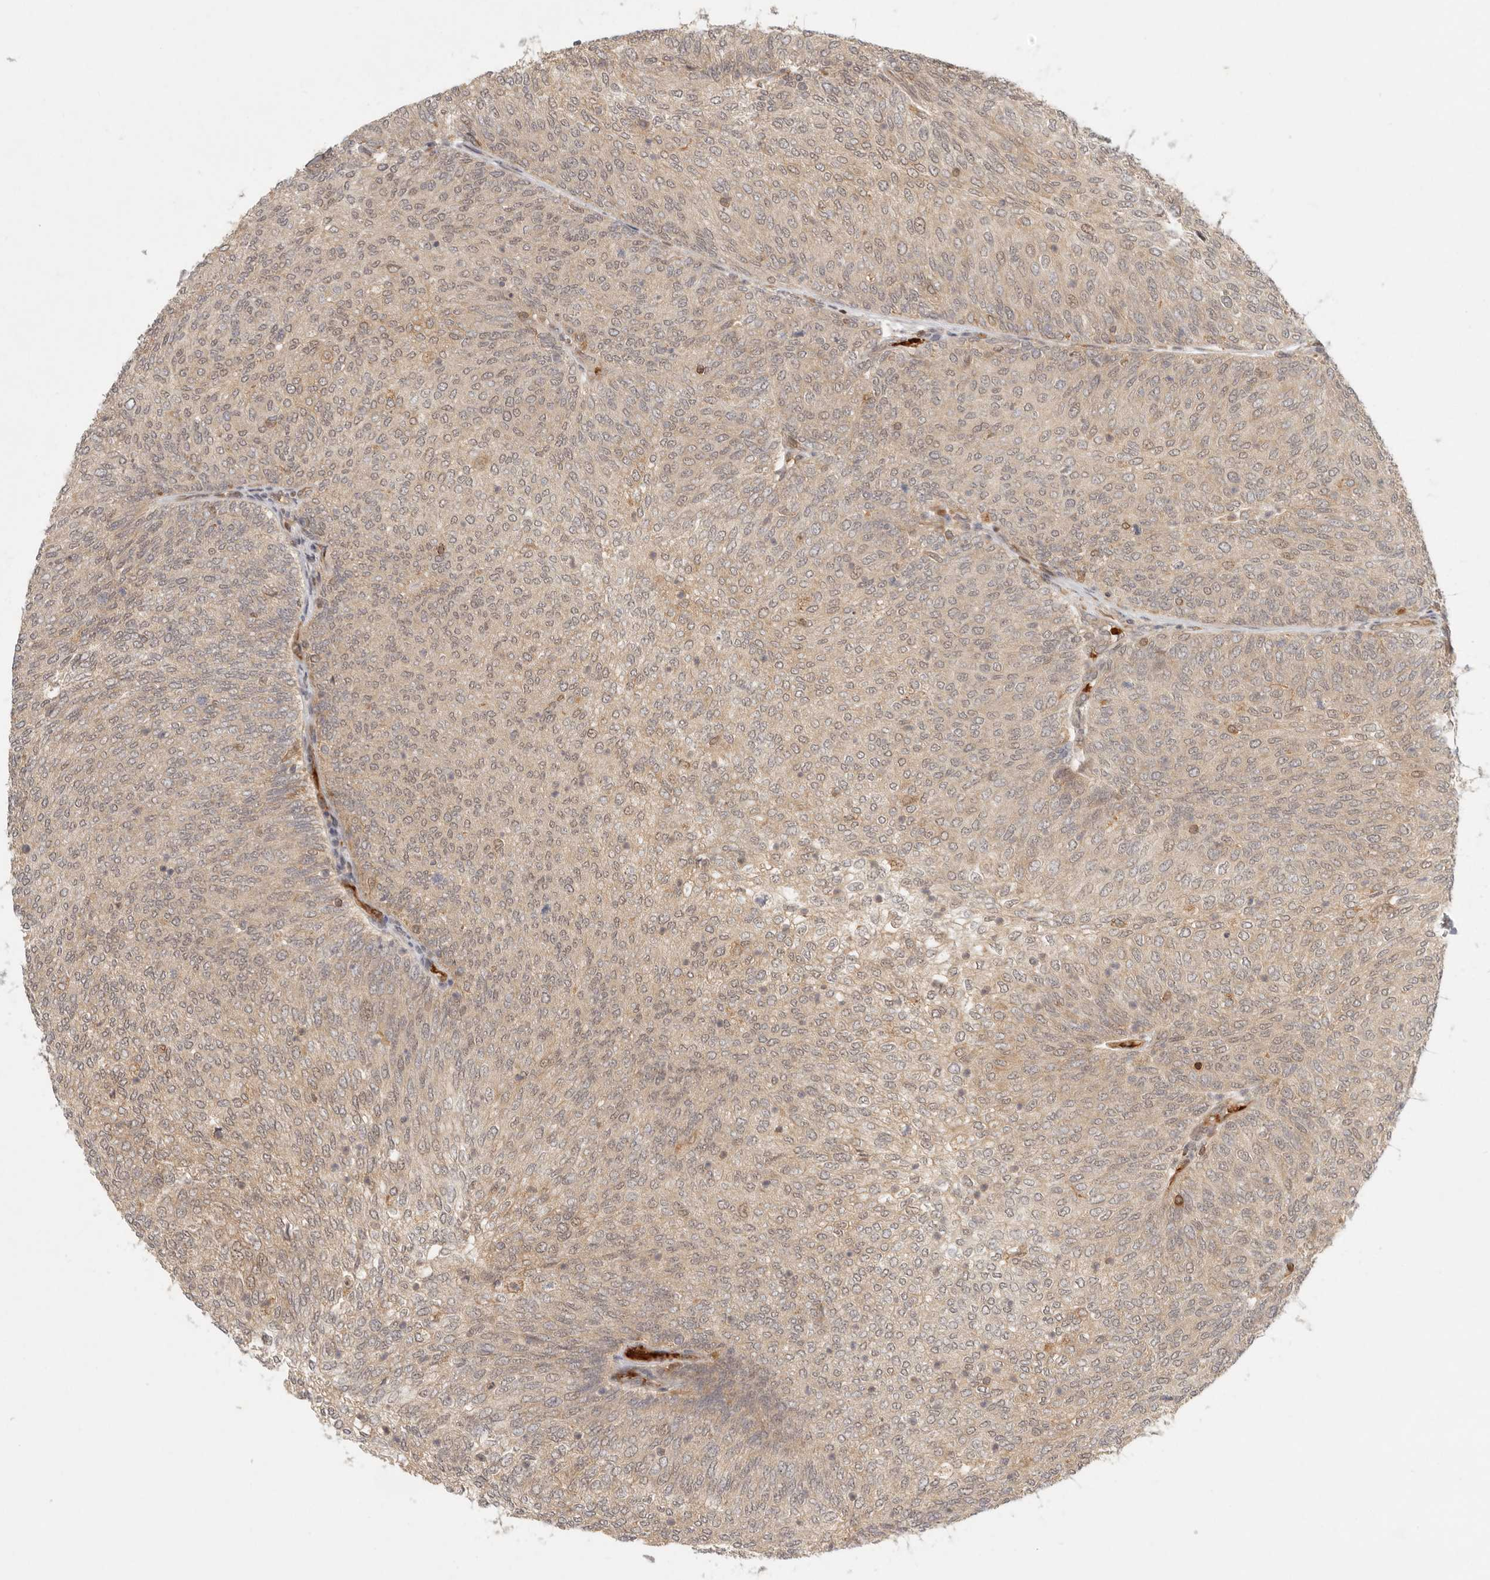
{"staining": {"intensity": "moderate", "quantity": ">75%", "location": "cytoplasmic/membranous,nuclear"}, "tissue": "urothelial cancer", "cell_type": "Tumor cells", "image_type": "cancer", "snomed": [{"axis": "morphology", "description": "Urothelial carcinoma, Low grade"}, {"axis": "topography", "description": "Urinary bladder"}], "caption": "Protein staining of low-grade urothelial carcinoma tissue reveals moderate cytoplasmic/membranous and nuclear staining in about >75% of tumor cells.", "gene": "AHDC1", "patient": {"sex": "female", "age": 79}}